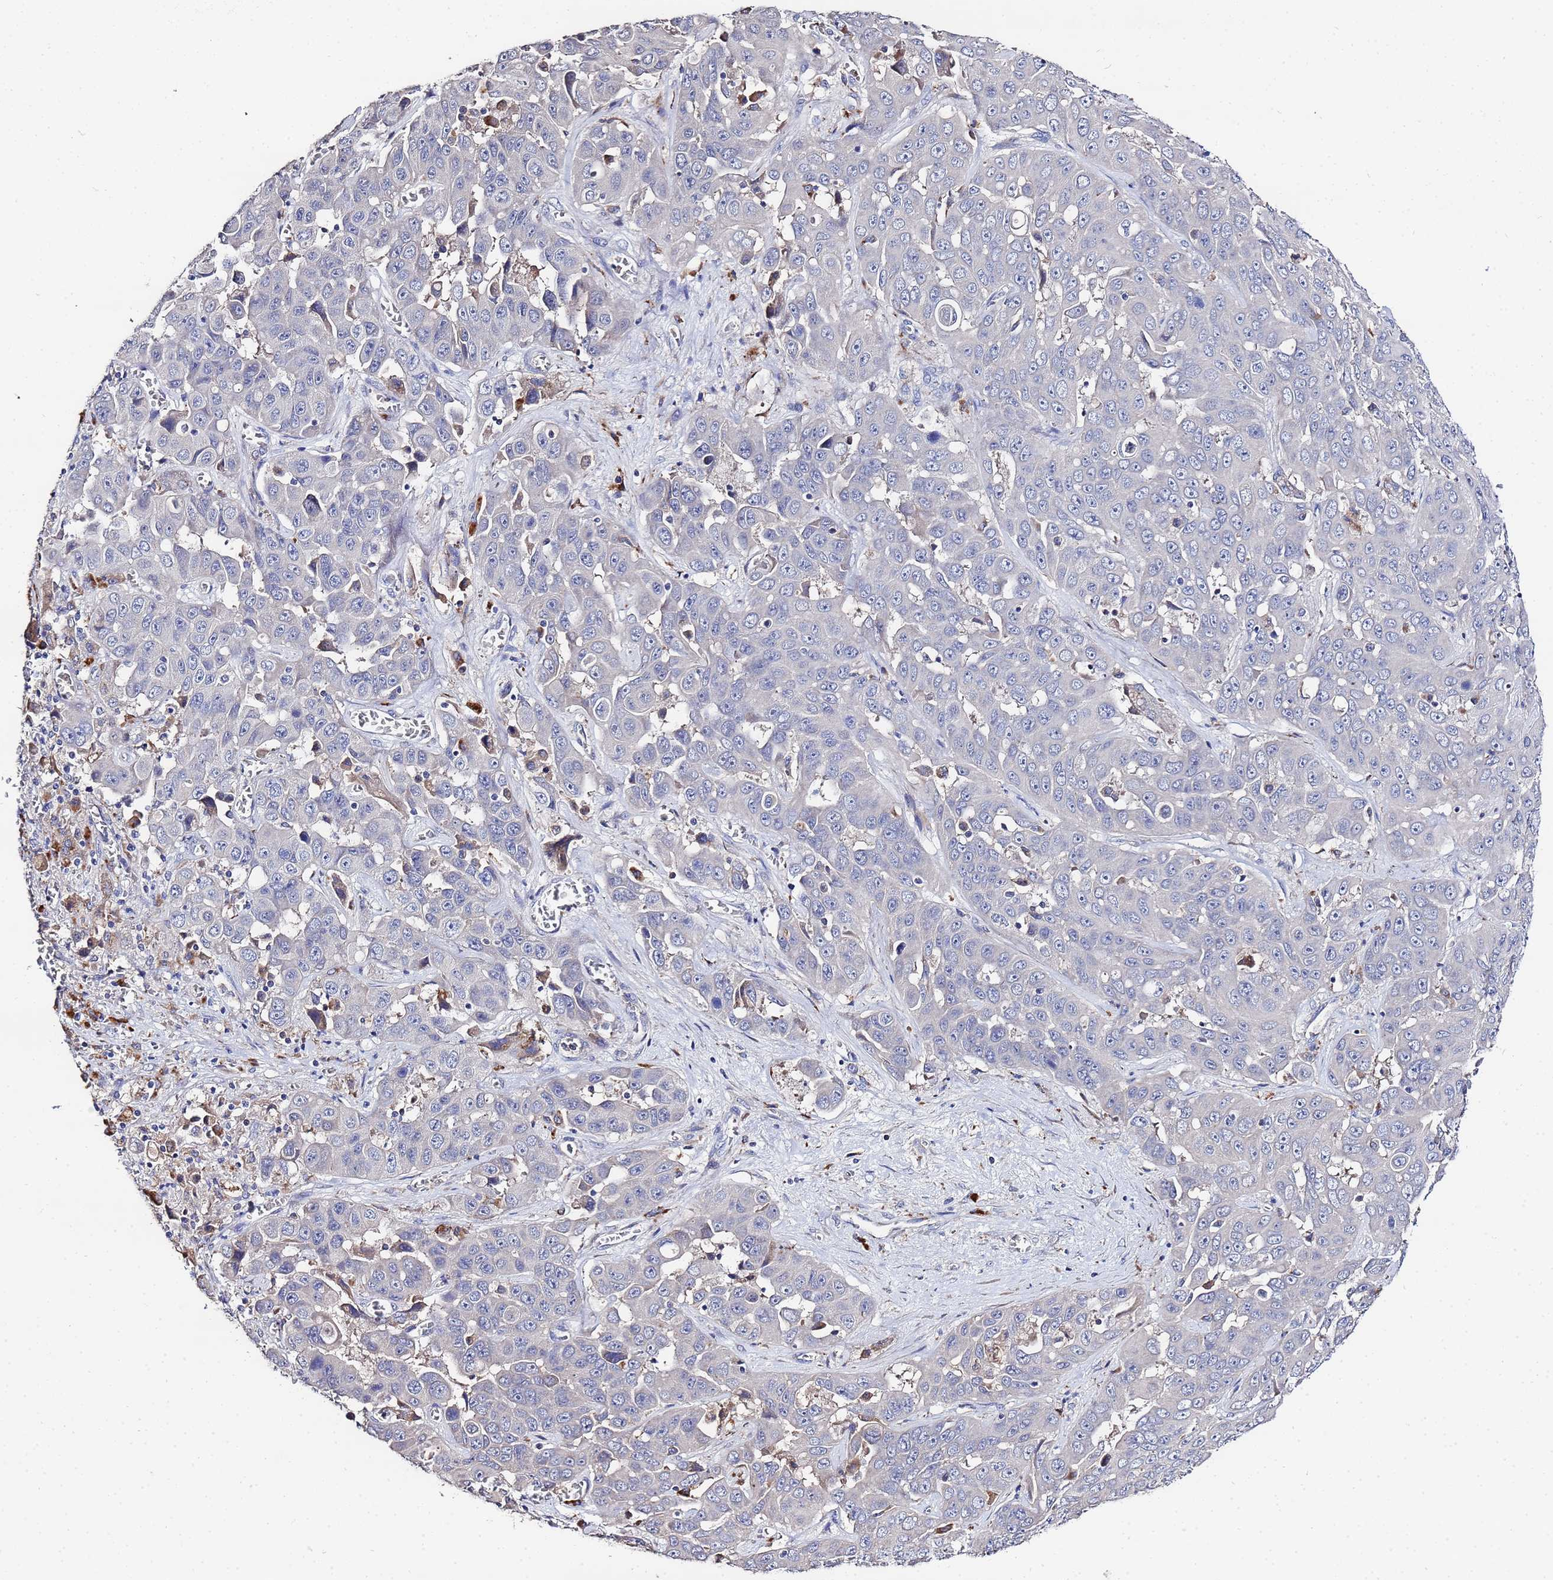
{"staining": {"intensity": "negative", "quantity": "none", "location": "none"}, "tissue": "liver cancer", "cell_type": "Tumor cells", "image_type": "cancer", "snomed": [{"axis": "morphology", "description": "Cholangiocarcinoma"}, {"axis": "topography", "description": "Liver"}], "caption": "IHC of human cholangiocarcinoma (liver) displays no staining in tumor cells.", "gene": "TCP10L", "patient": {"sex": "female", "age": 52}}